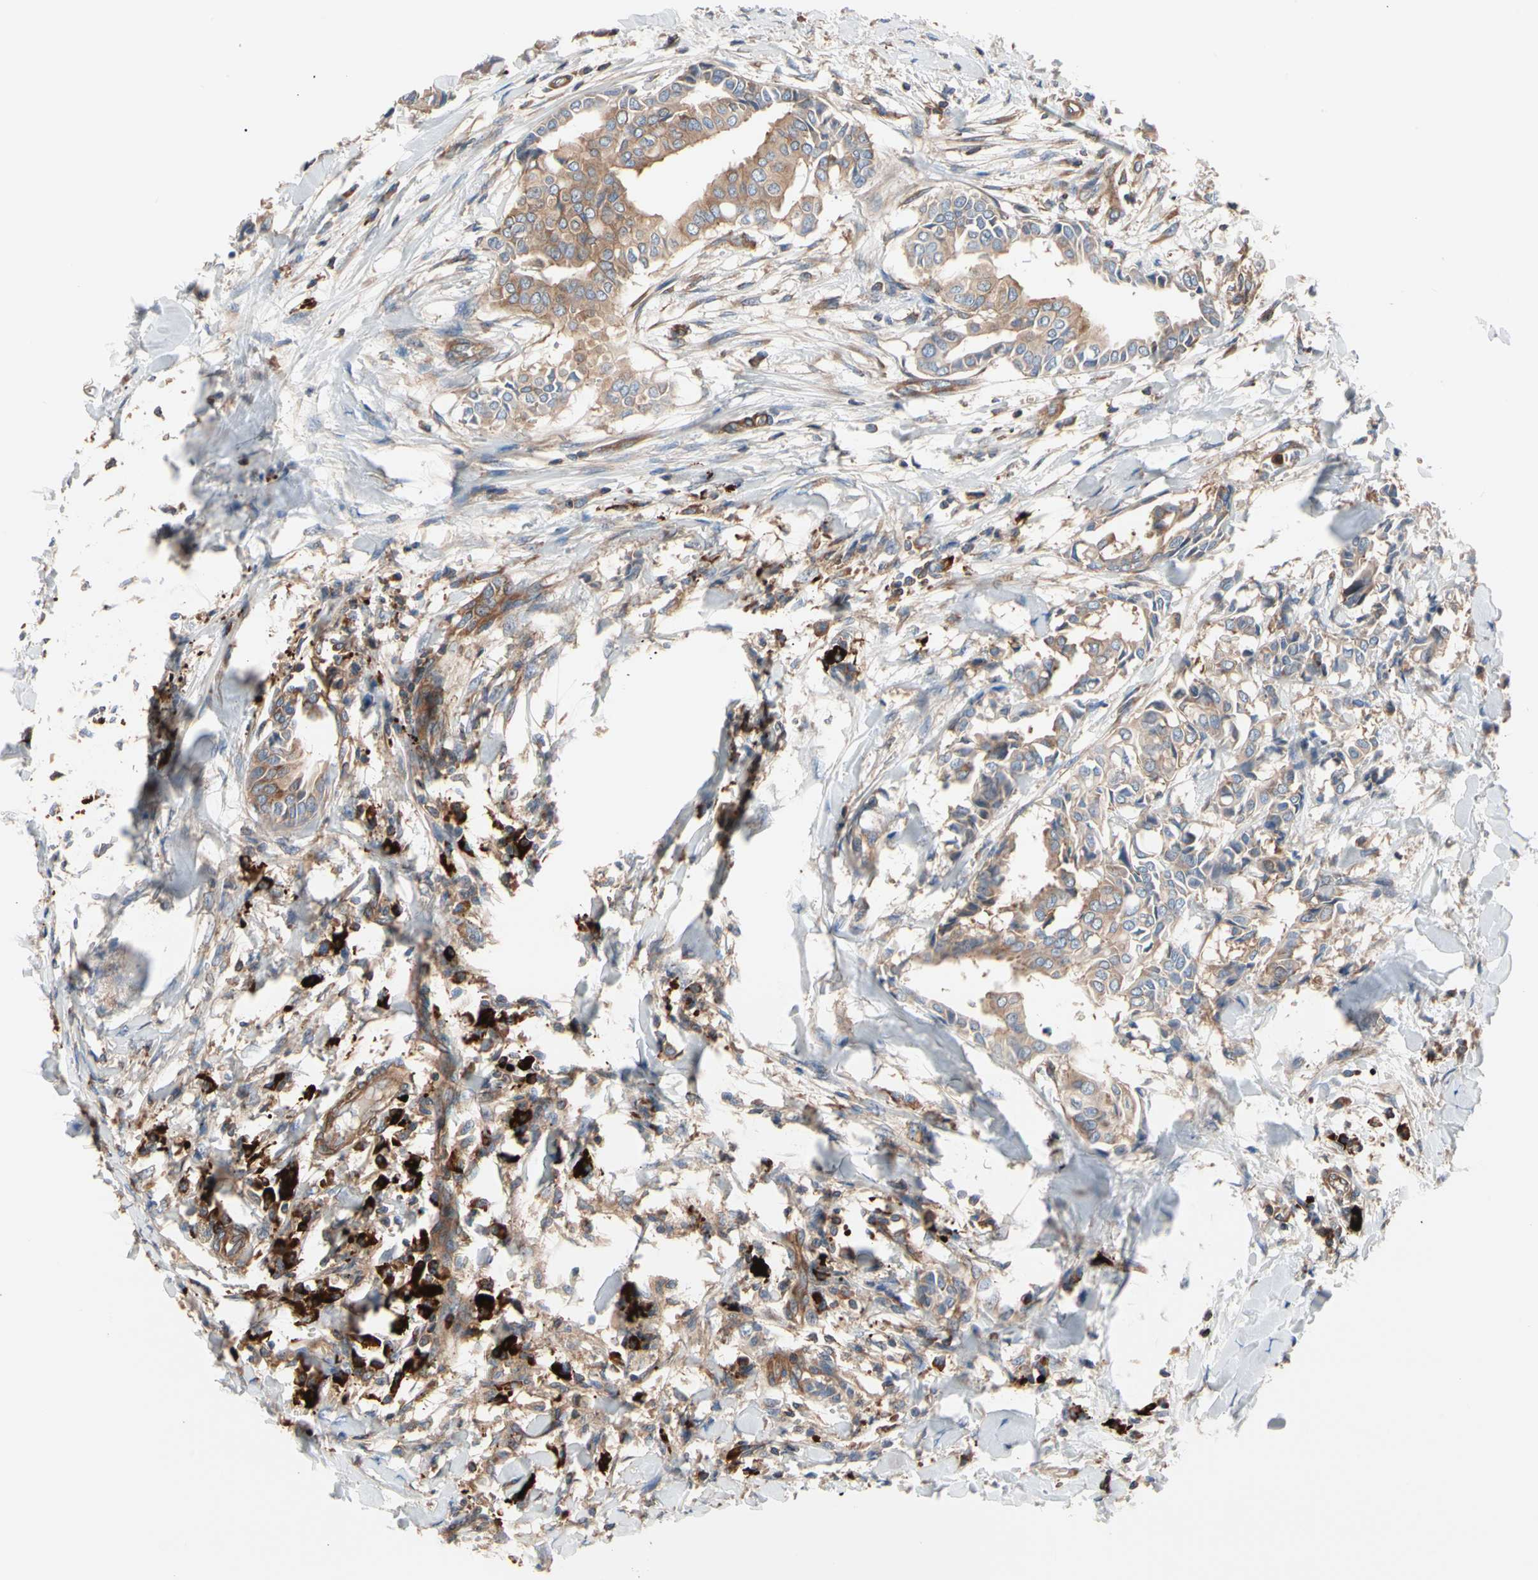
{"staining": {"intensity": "moderate", "quantity": ">75%", "location": "cytoplasmic/membranous"}, "tissue": "head and neck cancer", "cell_type": "Tumor cells", "image_type": "cancer", "snomed": [{"axis": "morphology", "description": "Adenocarcinoma, NOS"}, {"axis": "topography", "description": "Salivary gland"}, {"axis": "topography", "description": "Head-Neck"}], "caption": "Immunohistochemistry micrograph of human head and neck cancer stained for a protein (brown), which exhibits medium levels of moderate cytoplasmic/membranous staining in about >75% of tumor cells.", "gene": "ROCK1", "patient": {"sex": "female", "age": 59}}